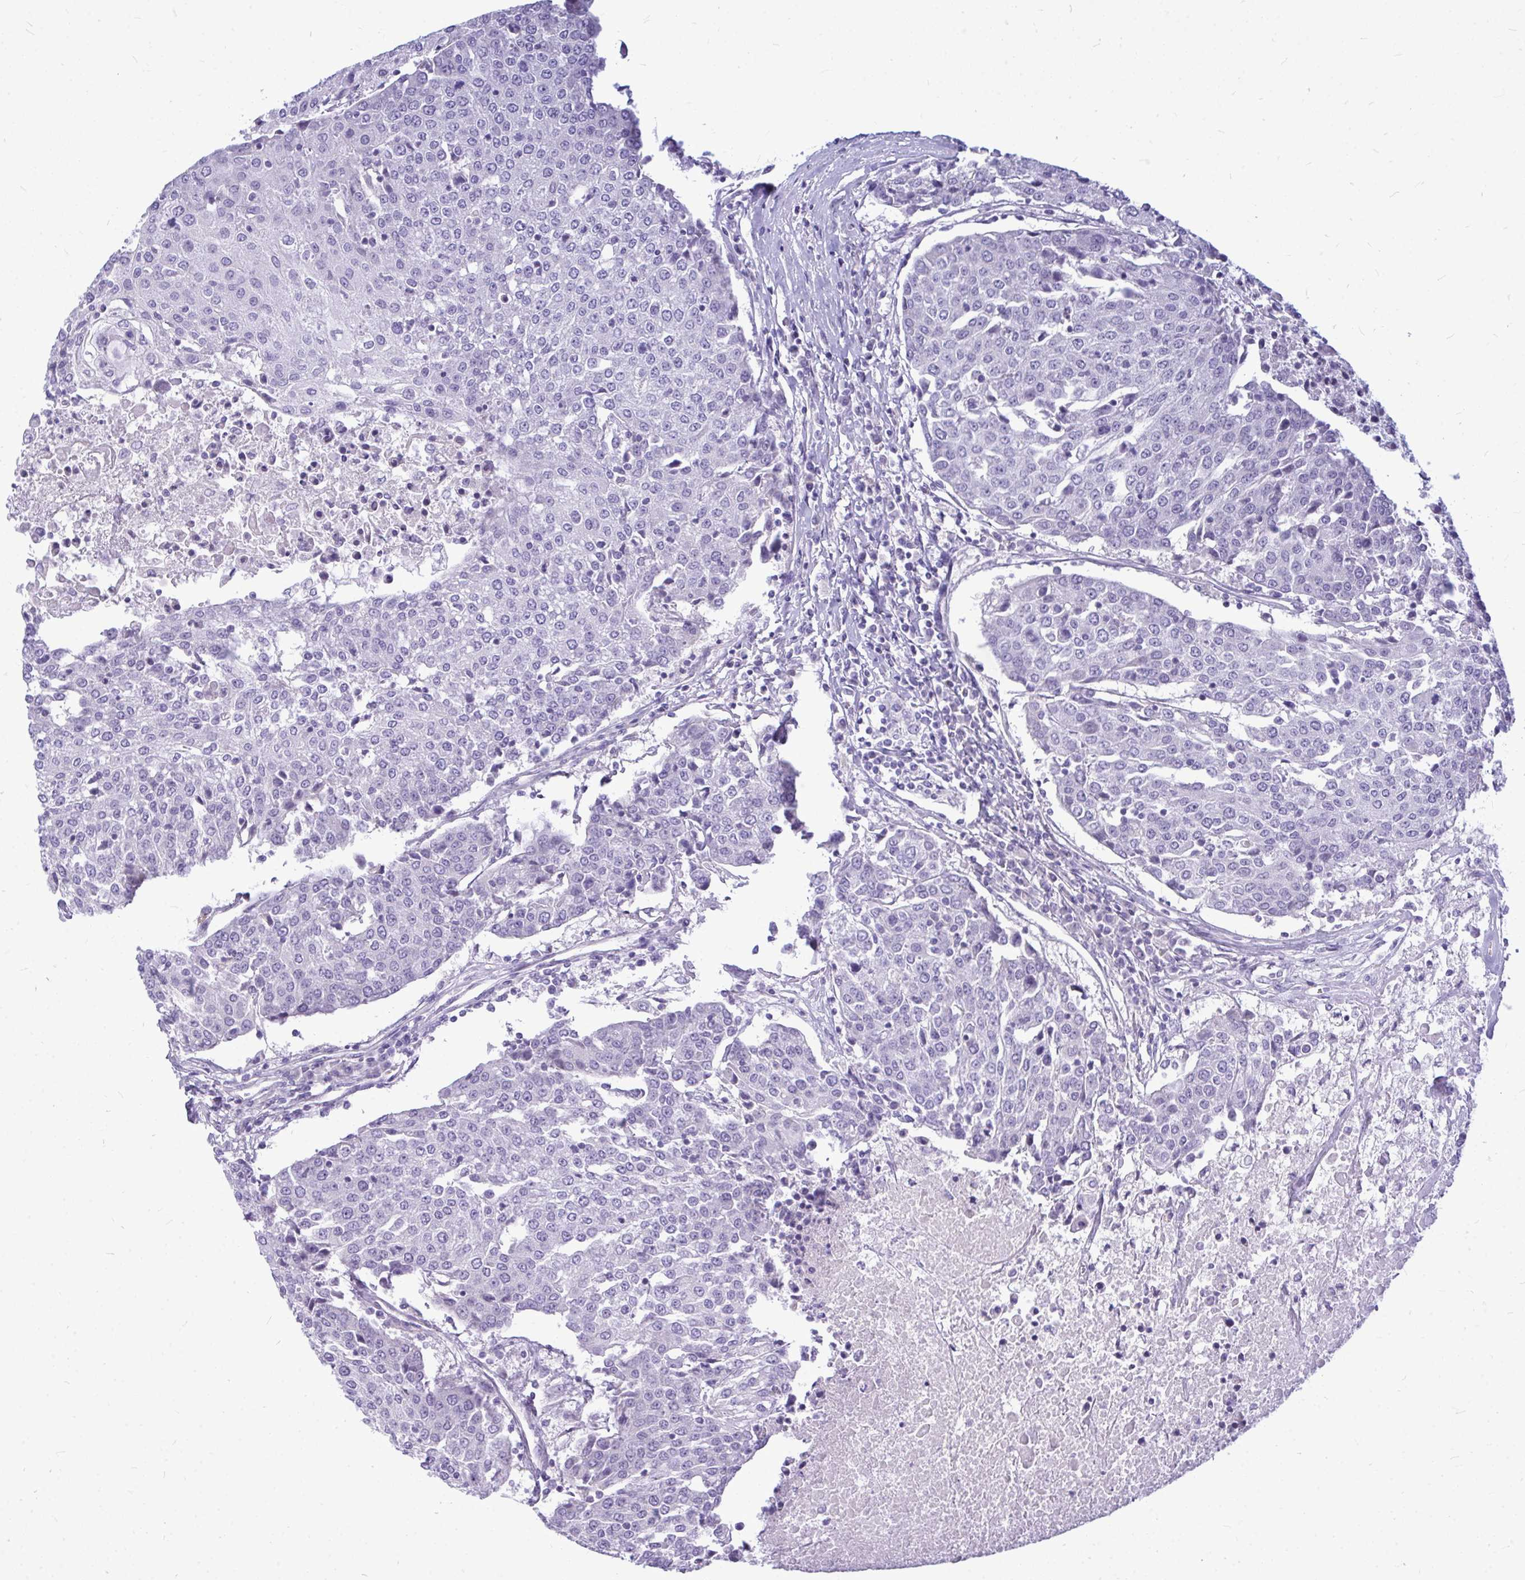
{"staining": {"intensity": "negative", "quantity": "none", "location": "none"}, "tissue": "urothelial cancer", "cell_type": "Tumor cells", "image_type": "cancer", "snomed": [{"axis": "morphology", "description": "Urothelial carcinoma, High grade"}, {"axis": "topography", "description": "Urinary bladder"}], "caption": "DAB immunohistochemical staining of urothelial cancer shows no significant staining in tumor cells.", "gene": "ZSCAN25", "patient": {"sex": "female", "age": 85}}